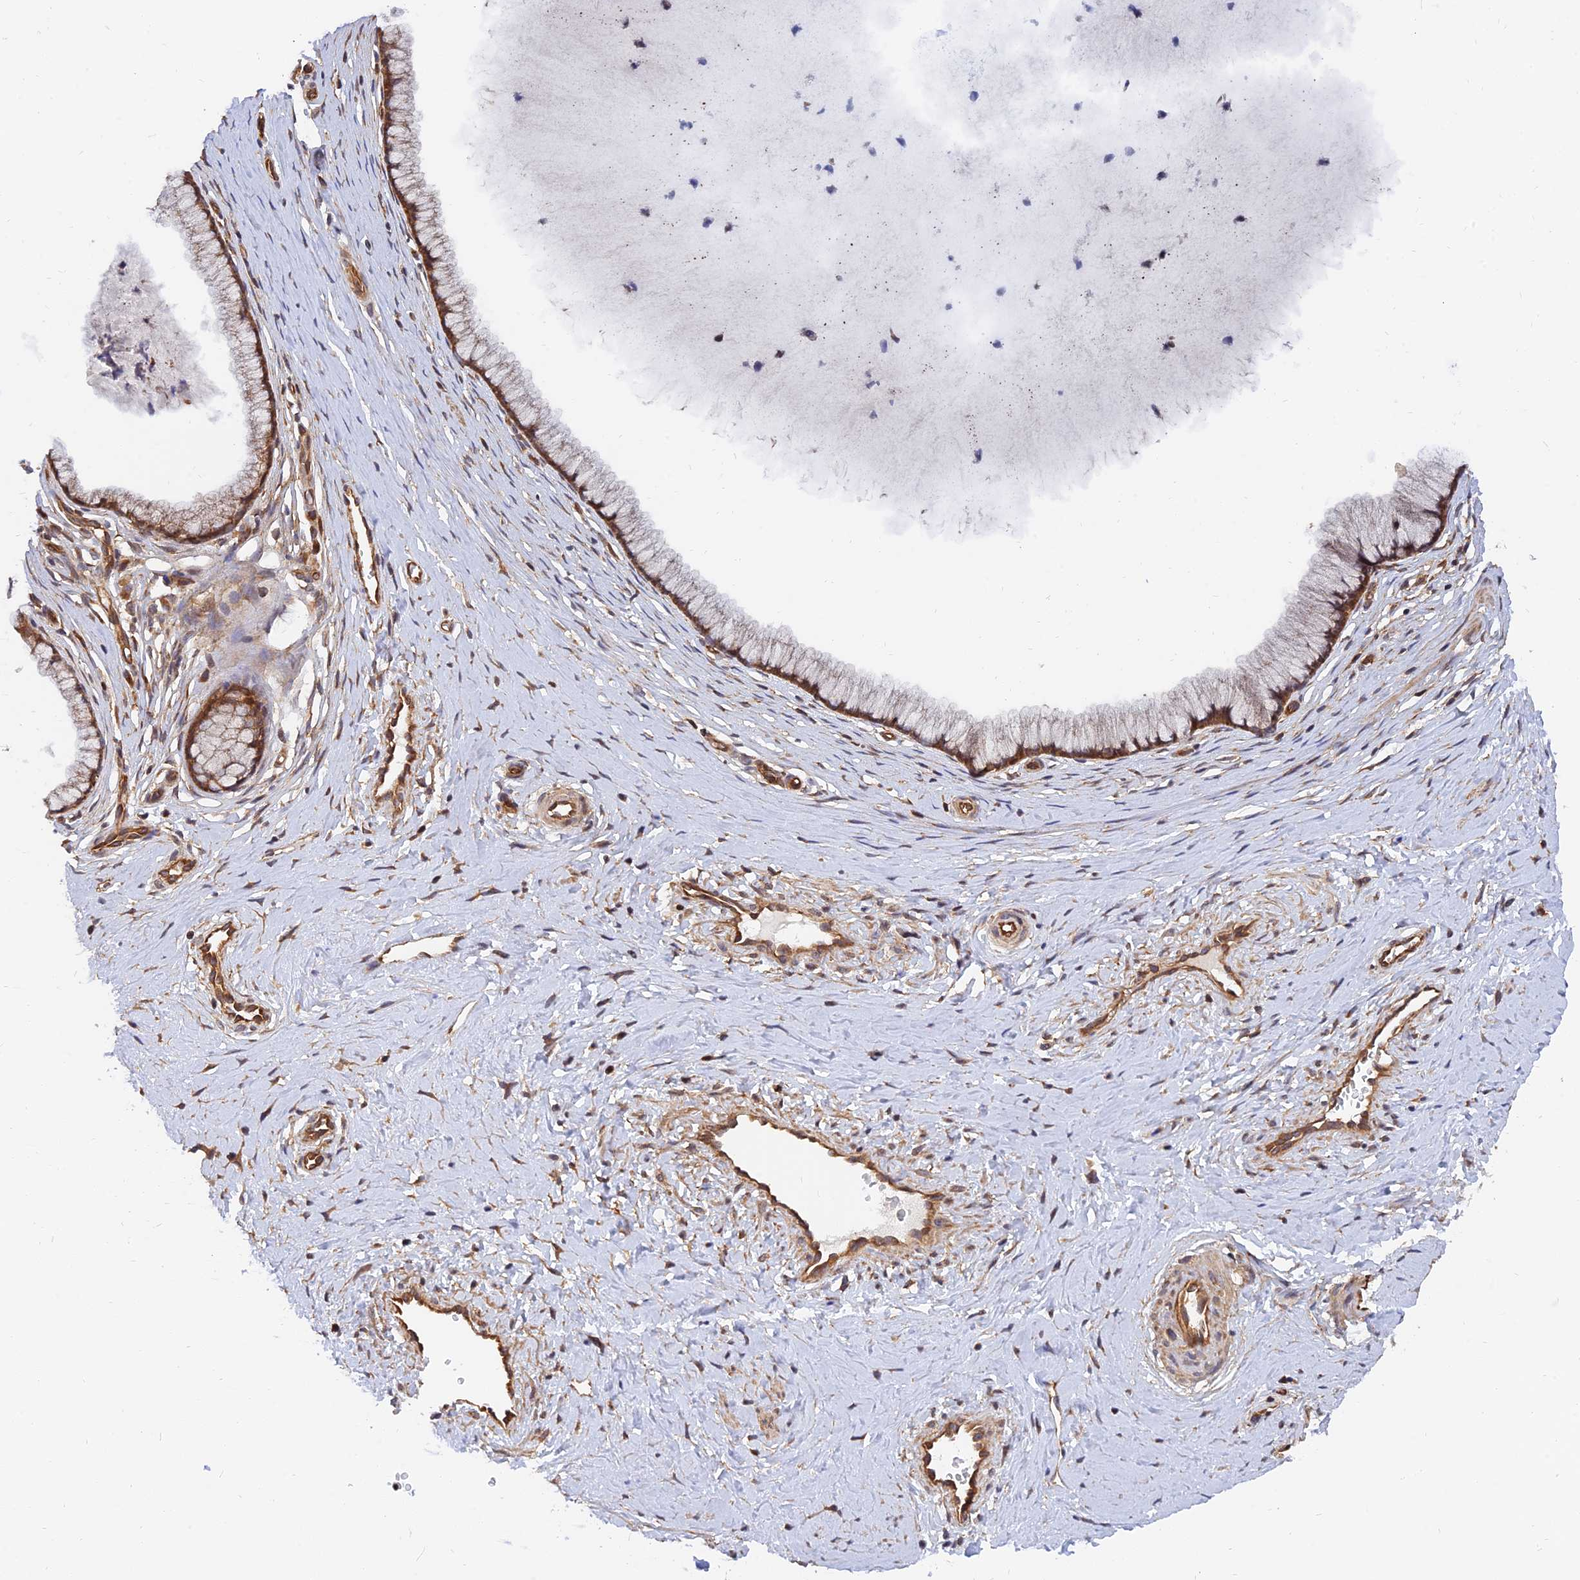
{"staining": {"intensity": "moderate", "quantity": ">75%", "location": "cytoplasmic/membranous,nuclear"}, "tissue": "cervix", "cell_type": "Glandular cells", "image_type": "normal", "snomed": [{"axis": "morphology", "description": "Normal tissue, NOS"}, {"axis": "topography", "description": "Cervix"}], "caption": "Brown immunohistochemical staining in normal human cervix exhibits moderate cytoplasmic/membranous,nuclear positivity in about >75% of glandular cells.", "gene": "WDR41", "patient": {"sex": "female", "age": 36}}